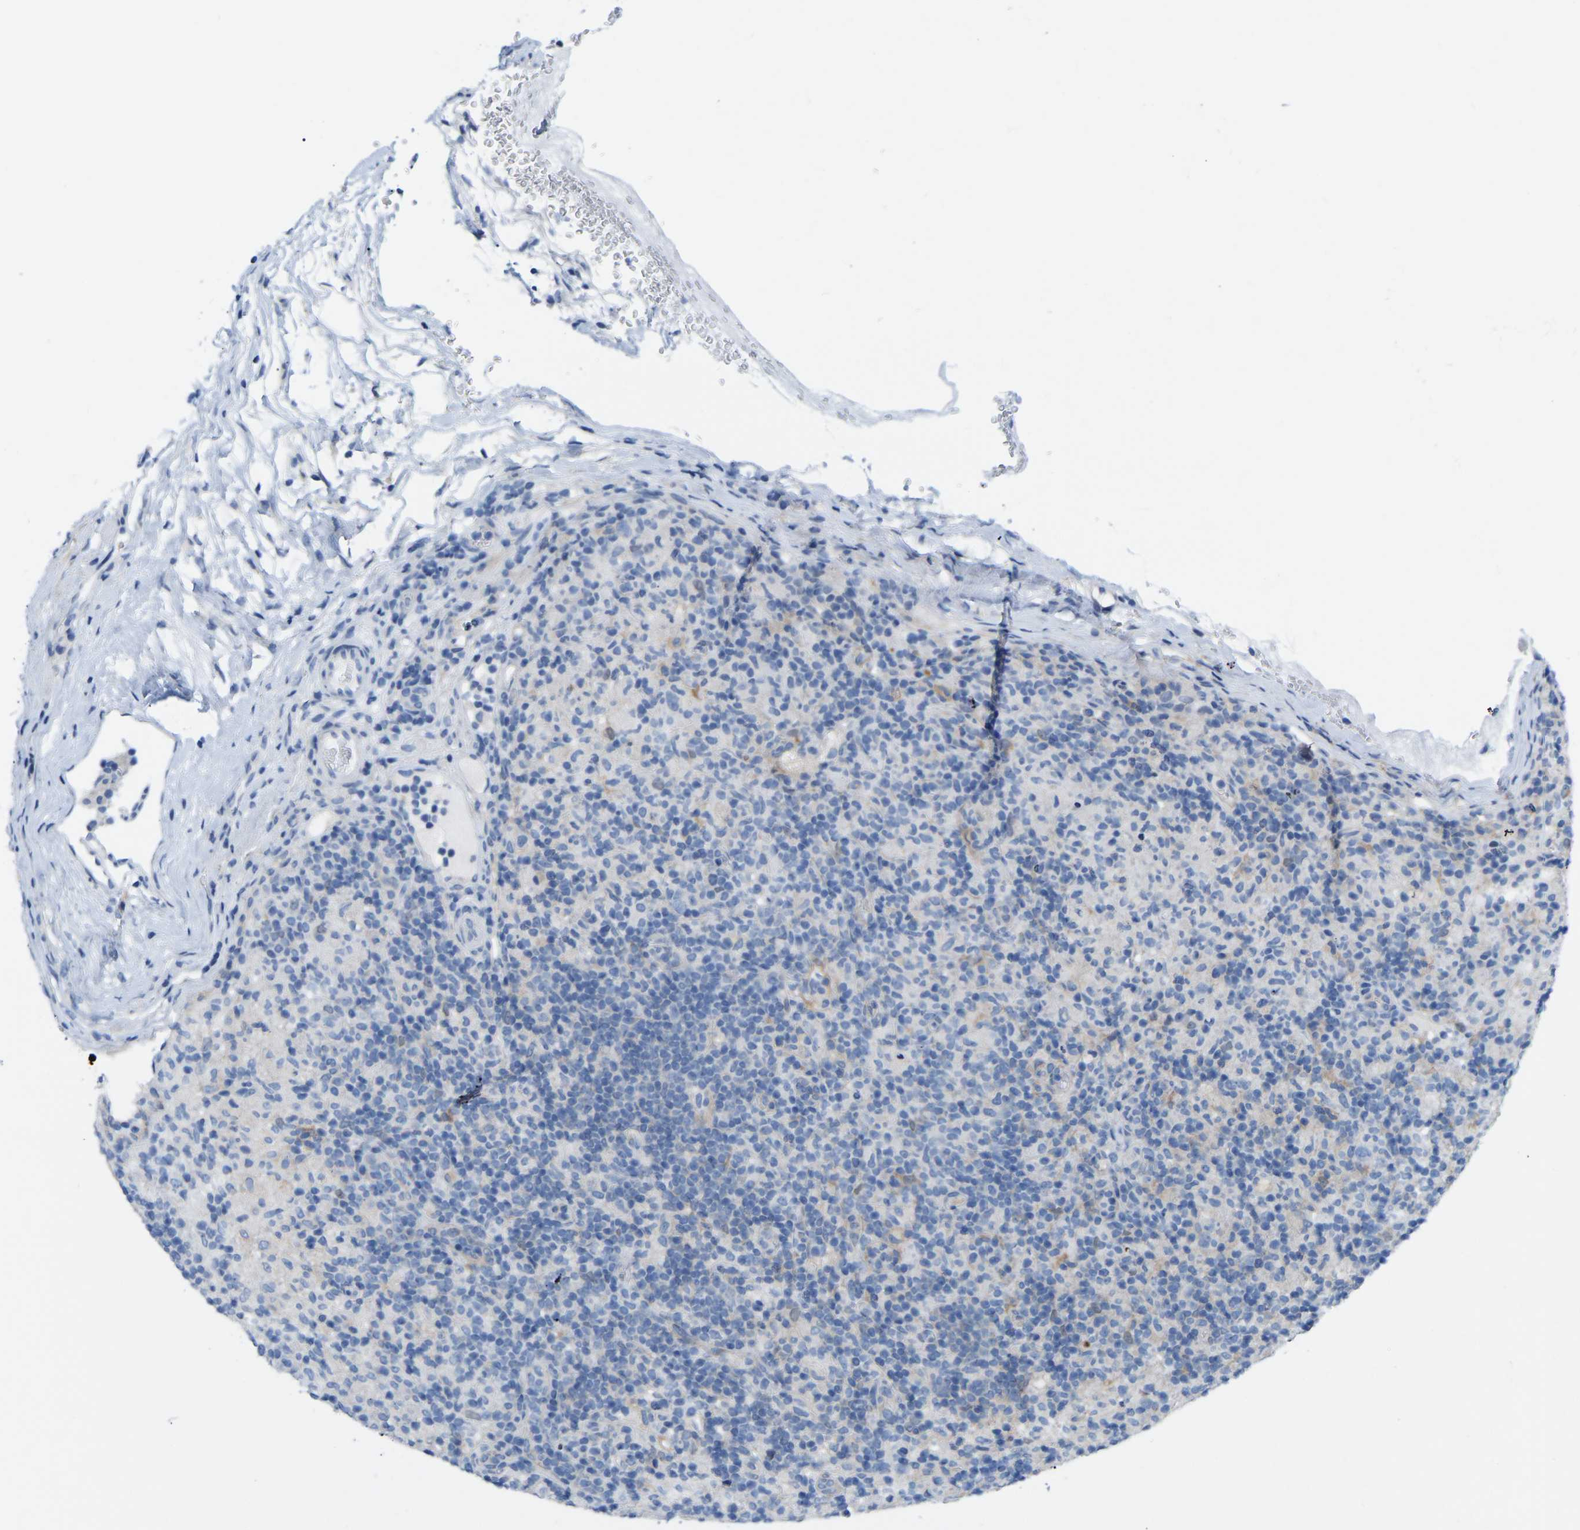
{"staining": {"intensity": "negative", "quantity": "none", "location": "none"}, "tissue": "lymphoma", "cell_type": "Tumor cells", "image_type": "cancer", "snomed": [{"axis": "morphology", "description": "Hodgkin's disease, NOS"}, {"axis": "topography", "description": "Lymph node"}], "caption": "An immunohistochemistry (IHC) photomicrograph of lymphoma is shown. There is no staining in tumor cells of lymphoma.", "gene": "ABTB2", "patient": {"sex": "male", "age": 70}}